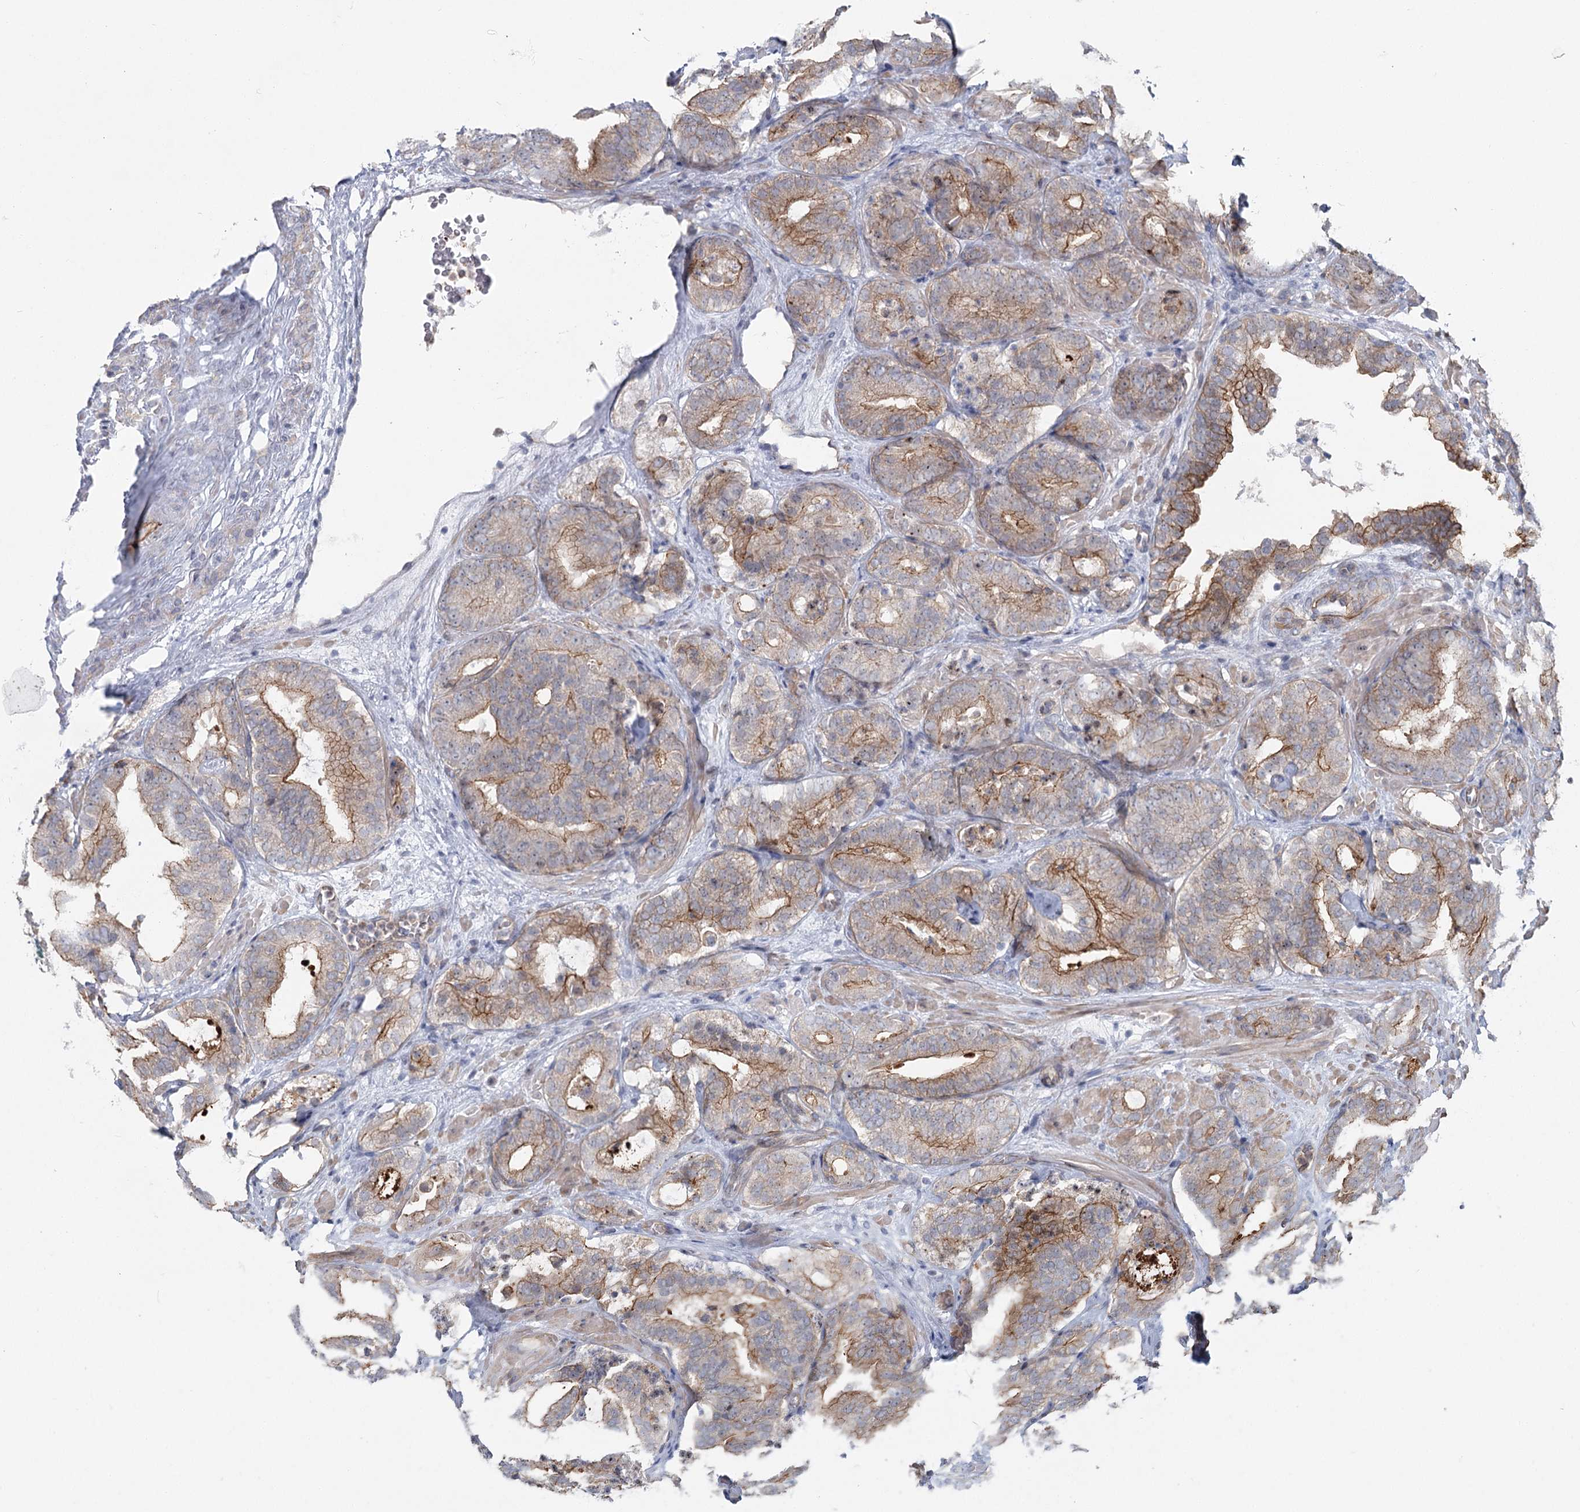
{"staining": {"intensity": "moderate", "quantity": "25%-75%", "location": "cytoplasmic/membranous"}, "tissue": "prostate cancer", "cell_type": "Tumor cells", "image_type": "cancer", "snomed": [{"axis": "morphology", "description": "Adenocarcinoma, High grade"}, {"axis": "topography", "description": "Prostate"}], "caption": "Moderate cytoplasmic/membranous expression is seen in approximately 25%-75% of tumor cells in prostate high-grade adenocarcinoma.", "gene": "ABHD8", "patient": {"sex": "male", "age": 57}}